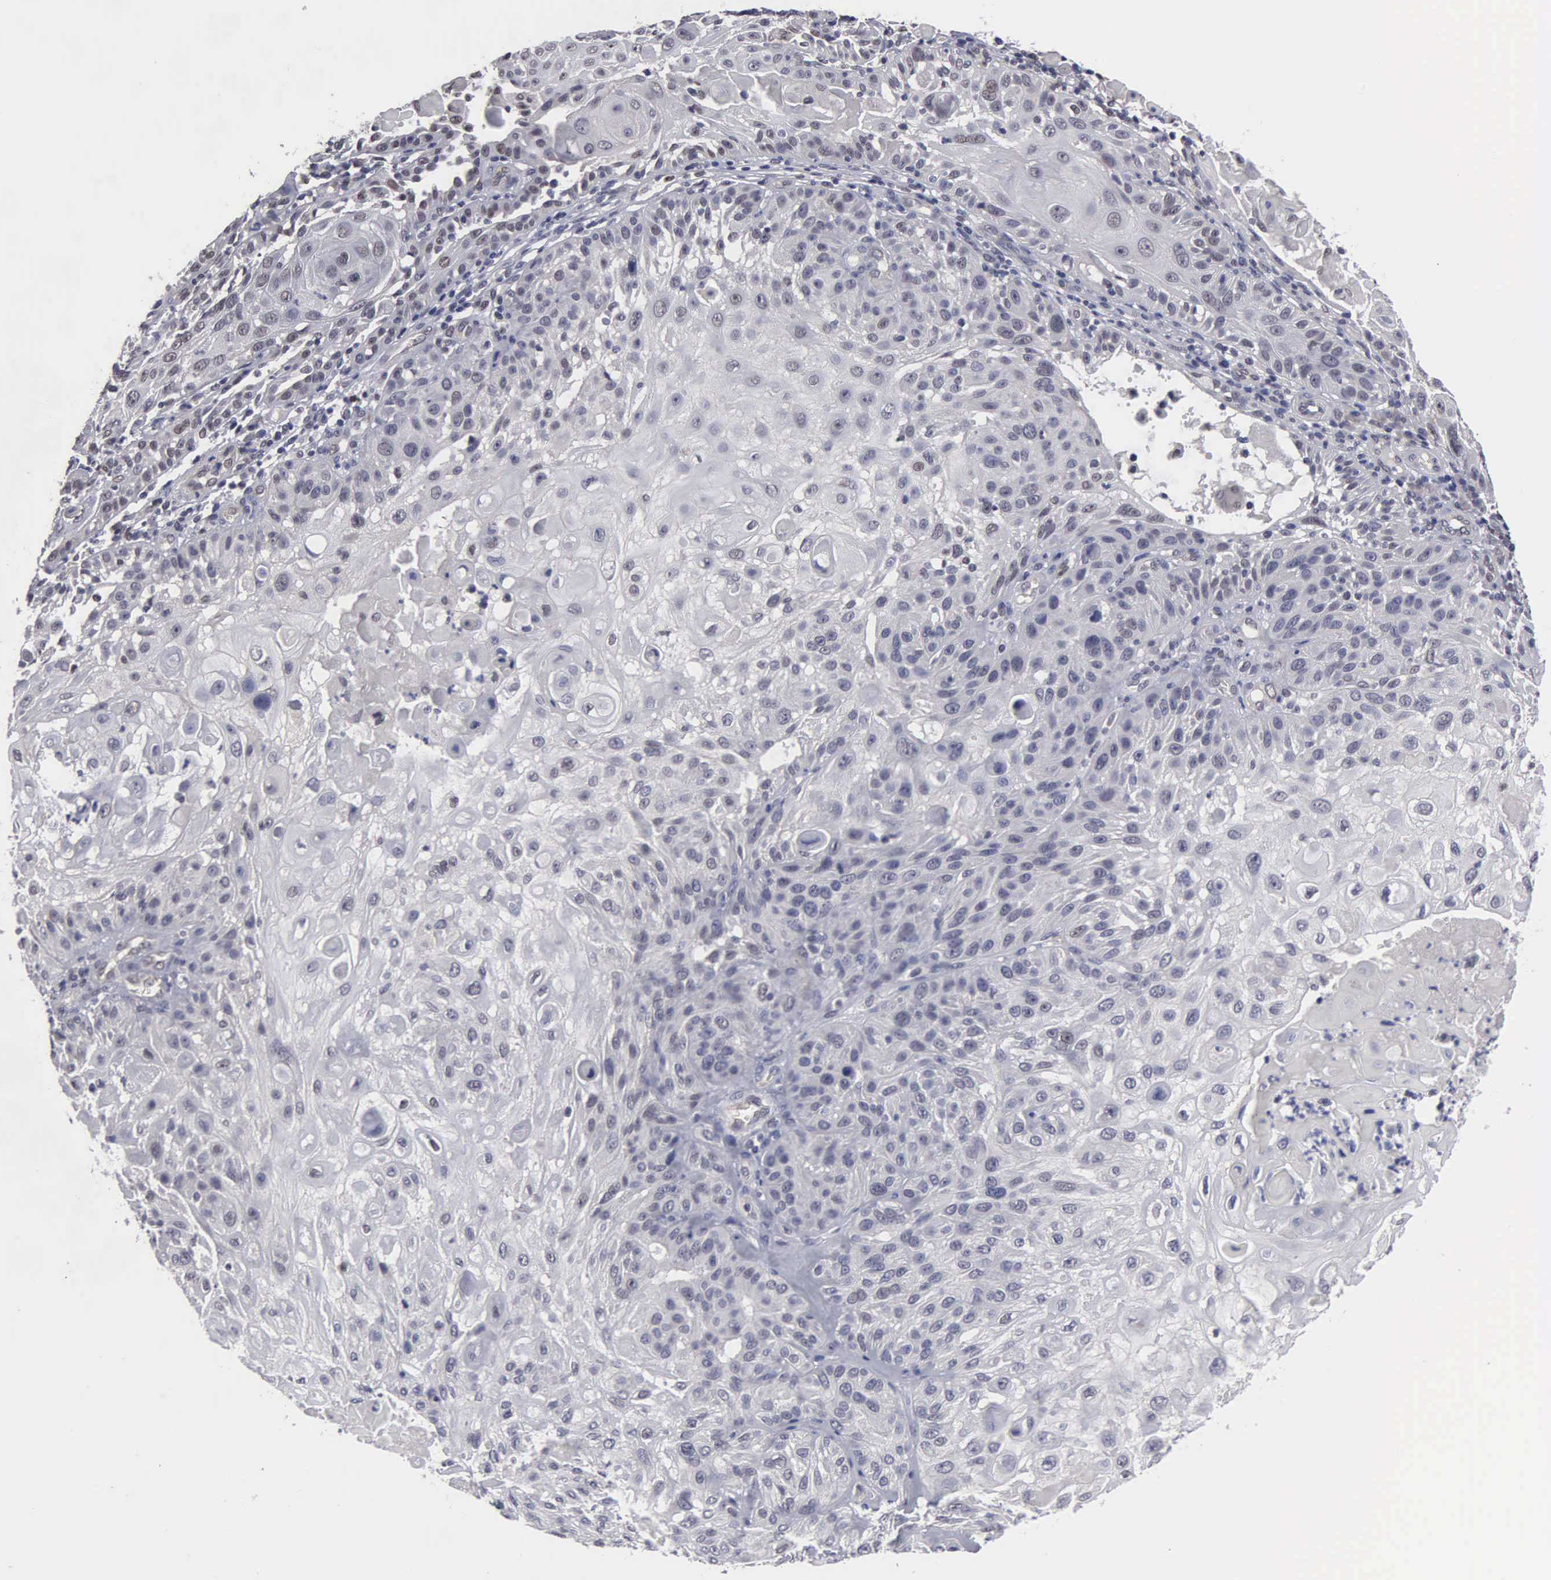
{"staining": {"intensity": "negative", "quantity": "none", "location": "none"}, "tissue": "skin cancer", "cell_type": "Tumor cells", "image_type": "cancer", "snomed": [{"axis": "morphology", "description": "Squamous cell carcinoma, NOS"}, {"axis": "topography", "description": "Skin"}], "caption": "There is no significant positivity in tumor cells of skin cancer (squamous cell carcinoma).", "gene": "ZBTB33", "patient": {"sex": "female", "age": 89}}